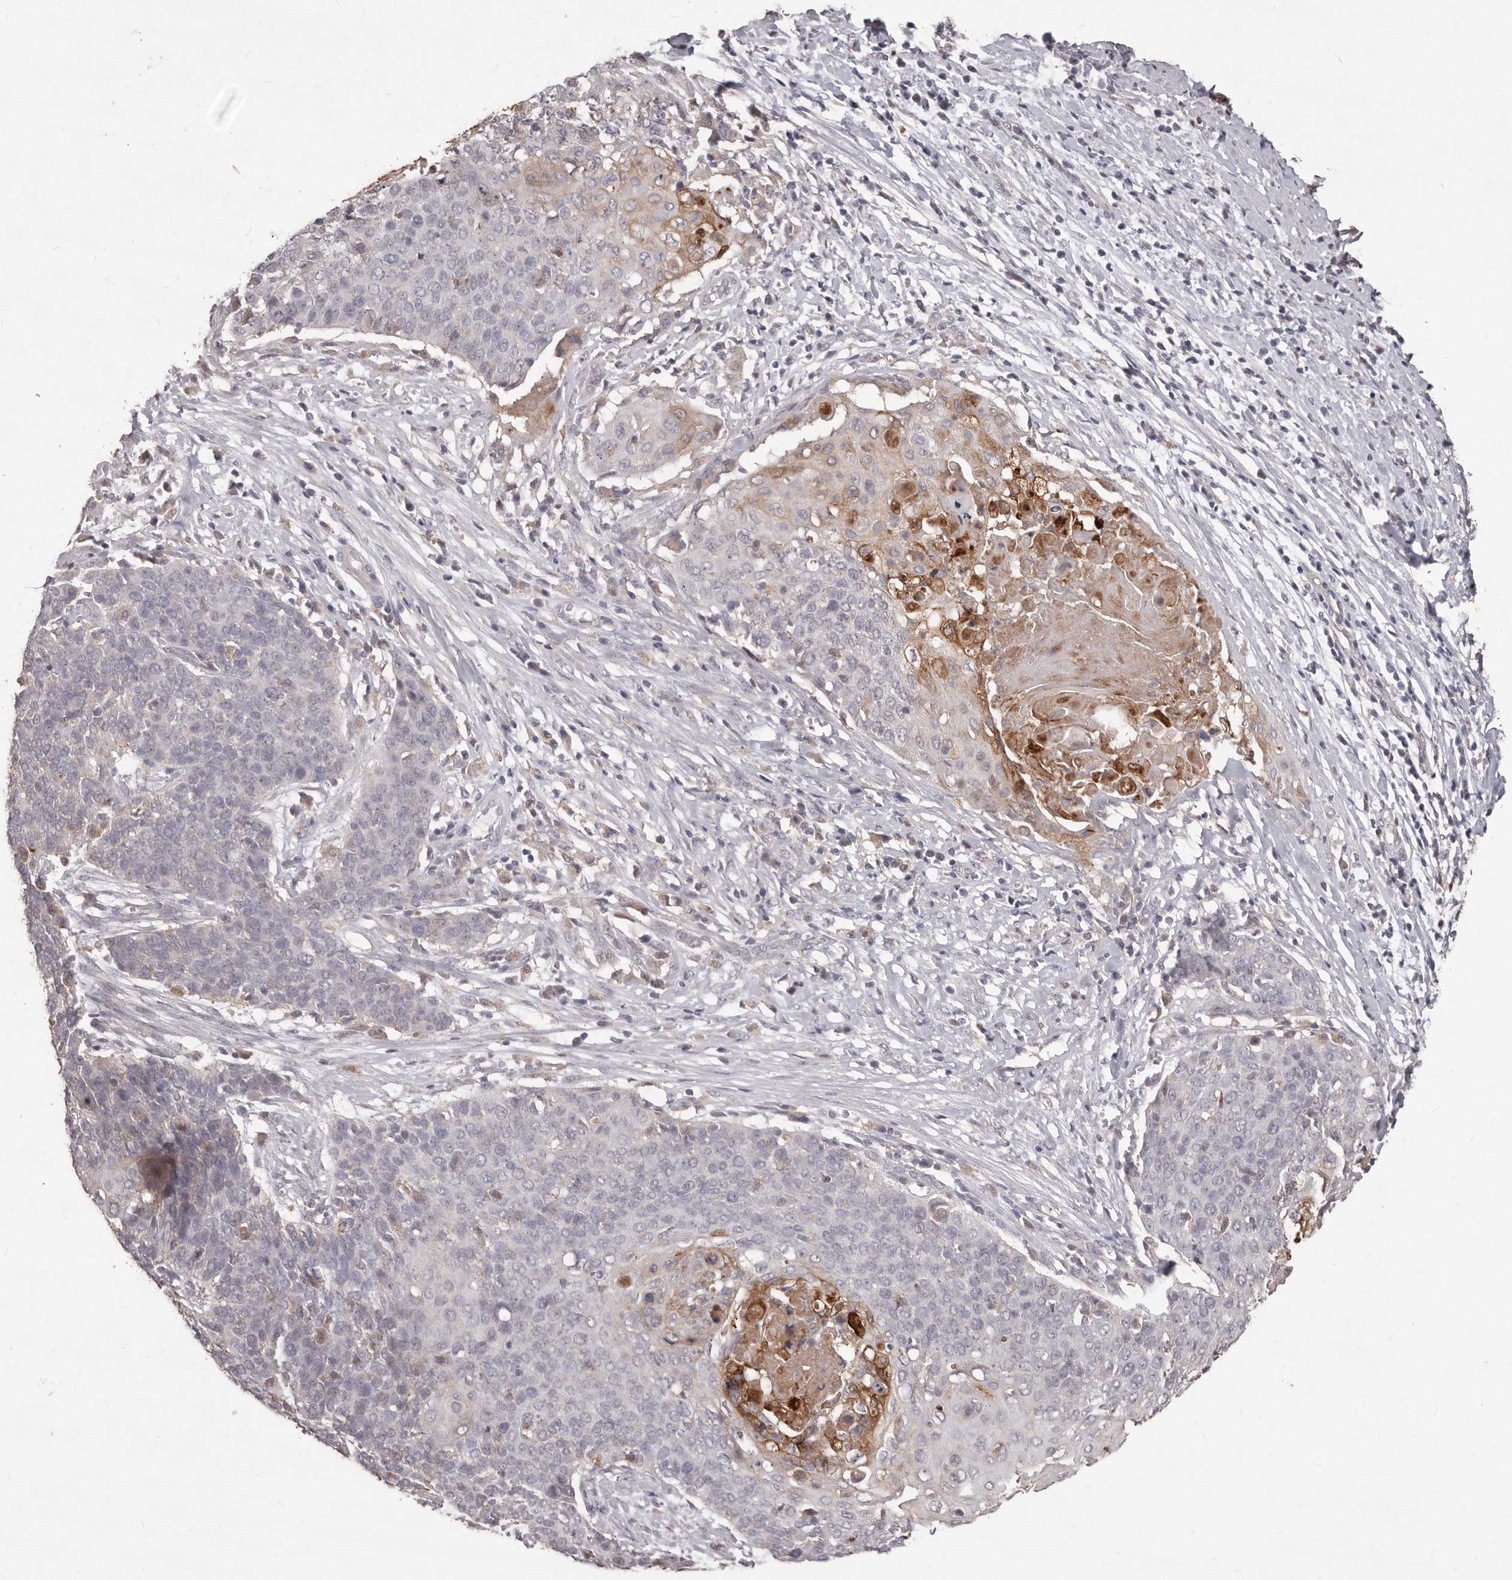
{"staining": {"intensity": "moderate", "quantity": "<25%", "location": "cytoplasmic/membranous"}, "tissue": "cervical cancer", "cell_type": "Tumor cells", "image_type": "cancer", "snomed": [{"axis": "morphology", "description": "Squamous cell carcinoma, NOS"}, {"axis": "topography", "description": "Cervix"}], "caption": "There is low levels of moderate cytoplasmic/membranous staining in tumor cells of cervical squamous cell carcinoma, as demonstrated by immunohistochemical staining (brown color).", "gene": "PRSS27", "patient": {"sex": "female", "age": 39}}